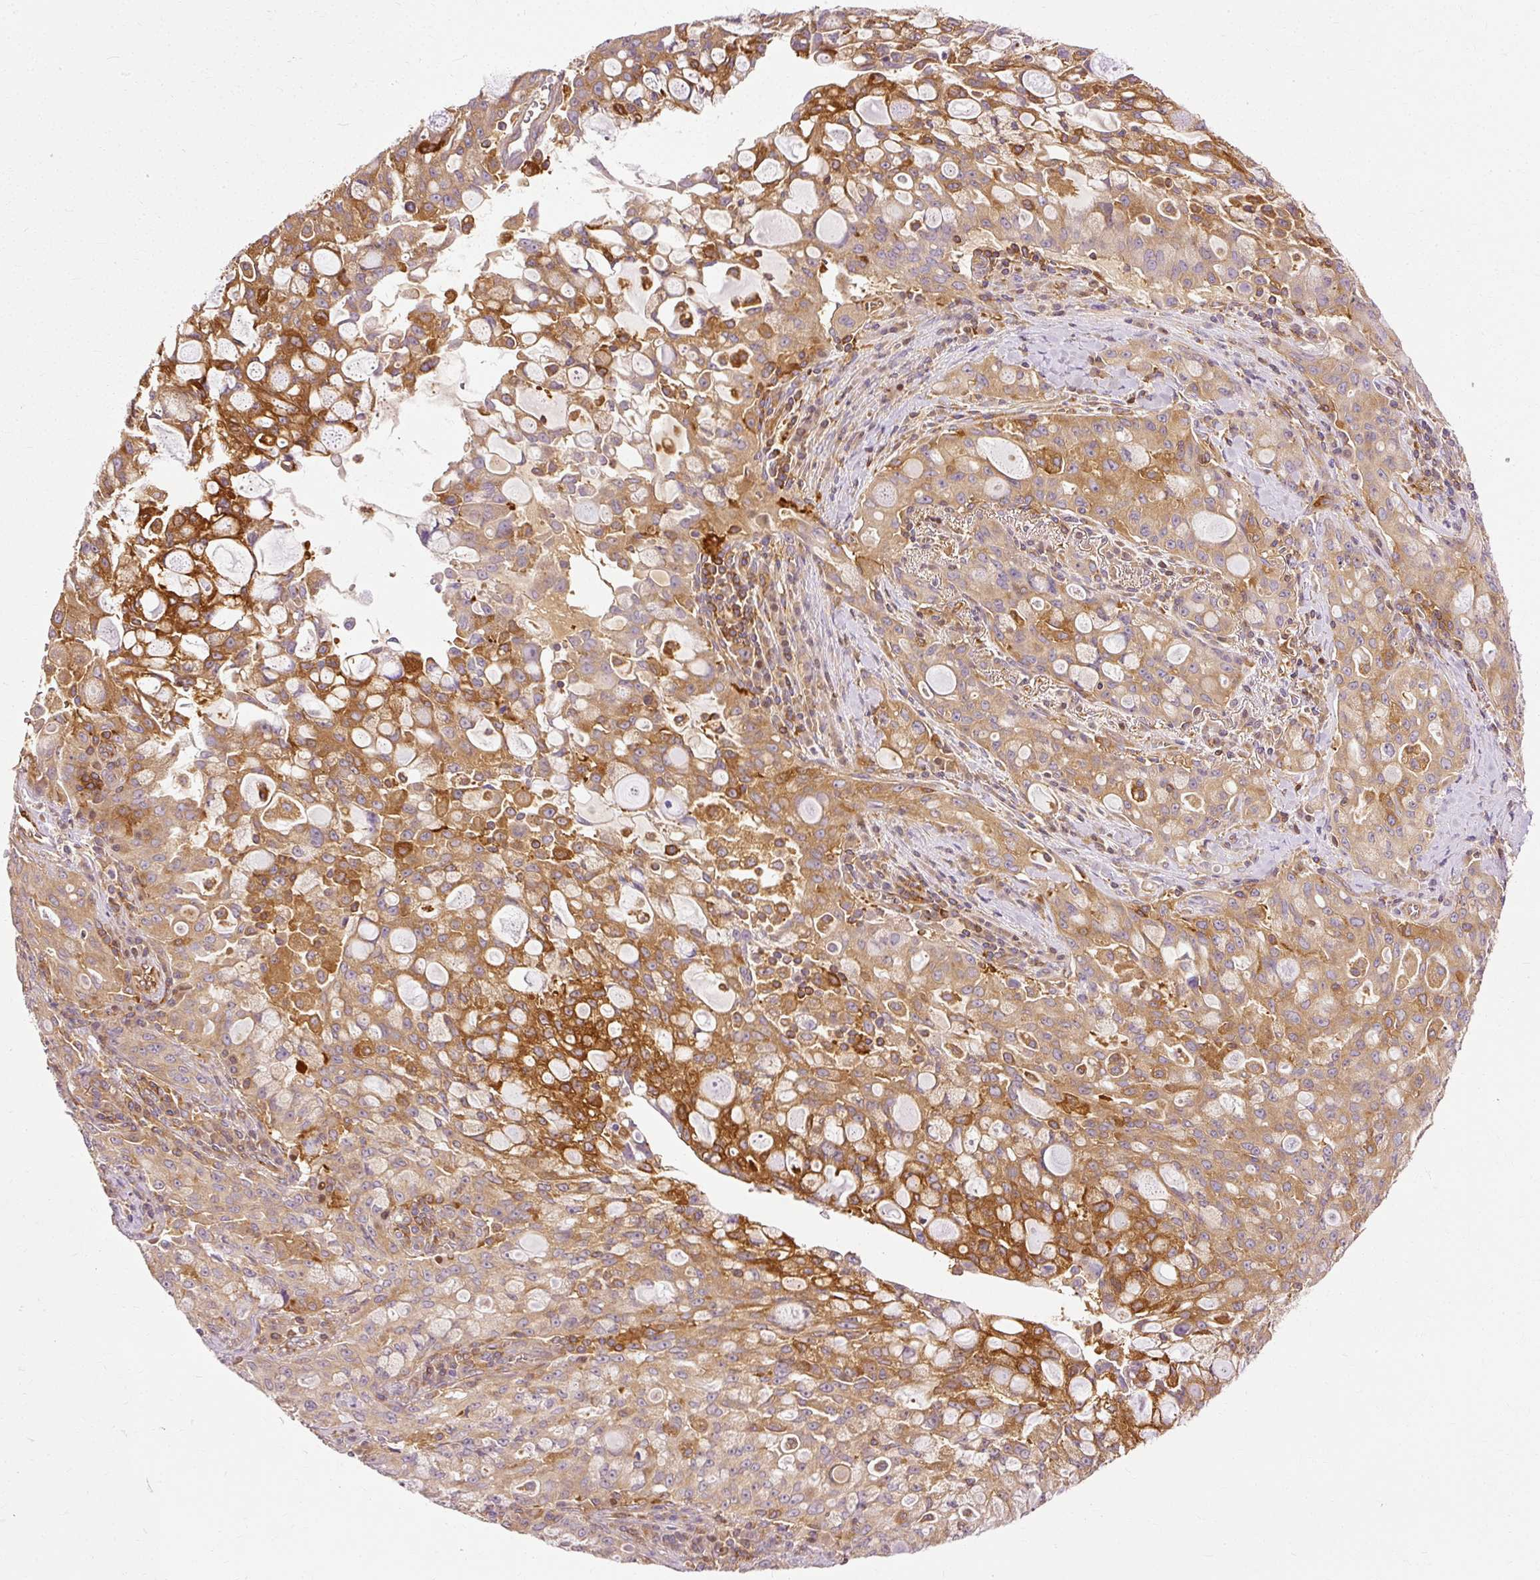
{"staining": {"intensity": "moderate", "quantity": ">75%", "location": "cytoplasmic/membranous"}, "tissue": "lung cancer", "cell_type": "Tumor cells", "image_type": "cancer", "snomed": [{"axis": "morphology", "description": "Adenocarcinoma, NOS"}, {"axis": "topography", "description": "Lung"}], "caption": "Immunohistochemical staining of lung cancer displays medium levels of moderate cytoplasmic/membranous protein staining in approximately >75% of tumor cells.", "gene": "ARMH3", "patient": {"sex": "female", "age": 44}}